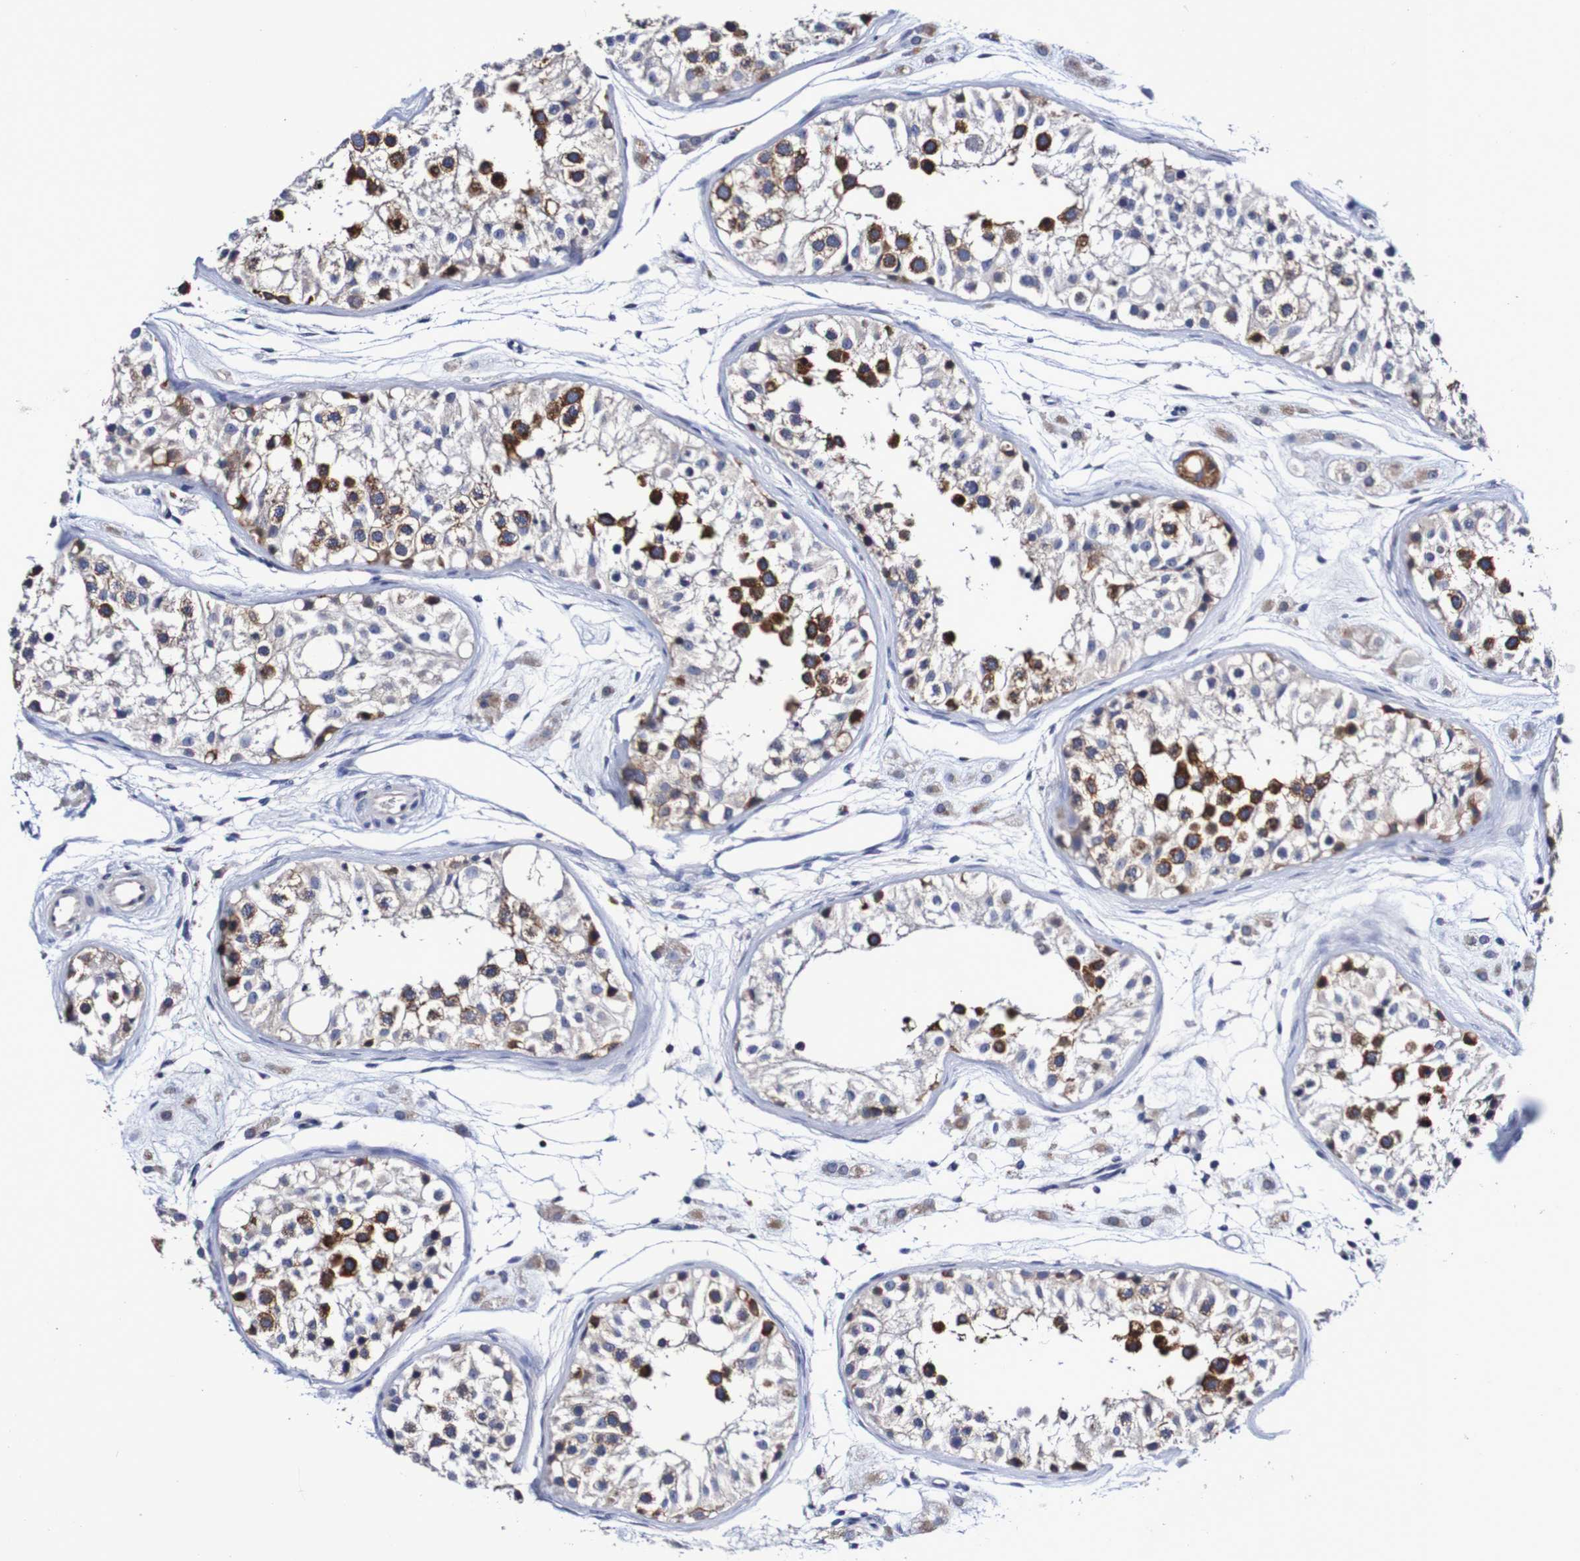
{"staining": {"intensity": "strong", "quantity": "25%-75%", "location": "cytoplasmic/membranous"}, "tissue": "testis", "cell_type": "Cells in seminiferous ducts", "image_type": "normal", "snomed": [{"axis": "morphology", "description": "Normal tissue, NOS"}, {"axis": "morphology", "description": "Adenocarcinoma, metastatic, NOS"}, {"axis": "topography", "description": "Testis"}], "caption": "Cells in seminiferous ducts display high levels of strong cytoplasmic/membranous staining in approximately 25%-75% of cells in unremarkable human testis.", "gene": "ACVR1C", "patient": {"sex": "male", "age": 26}}